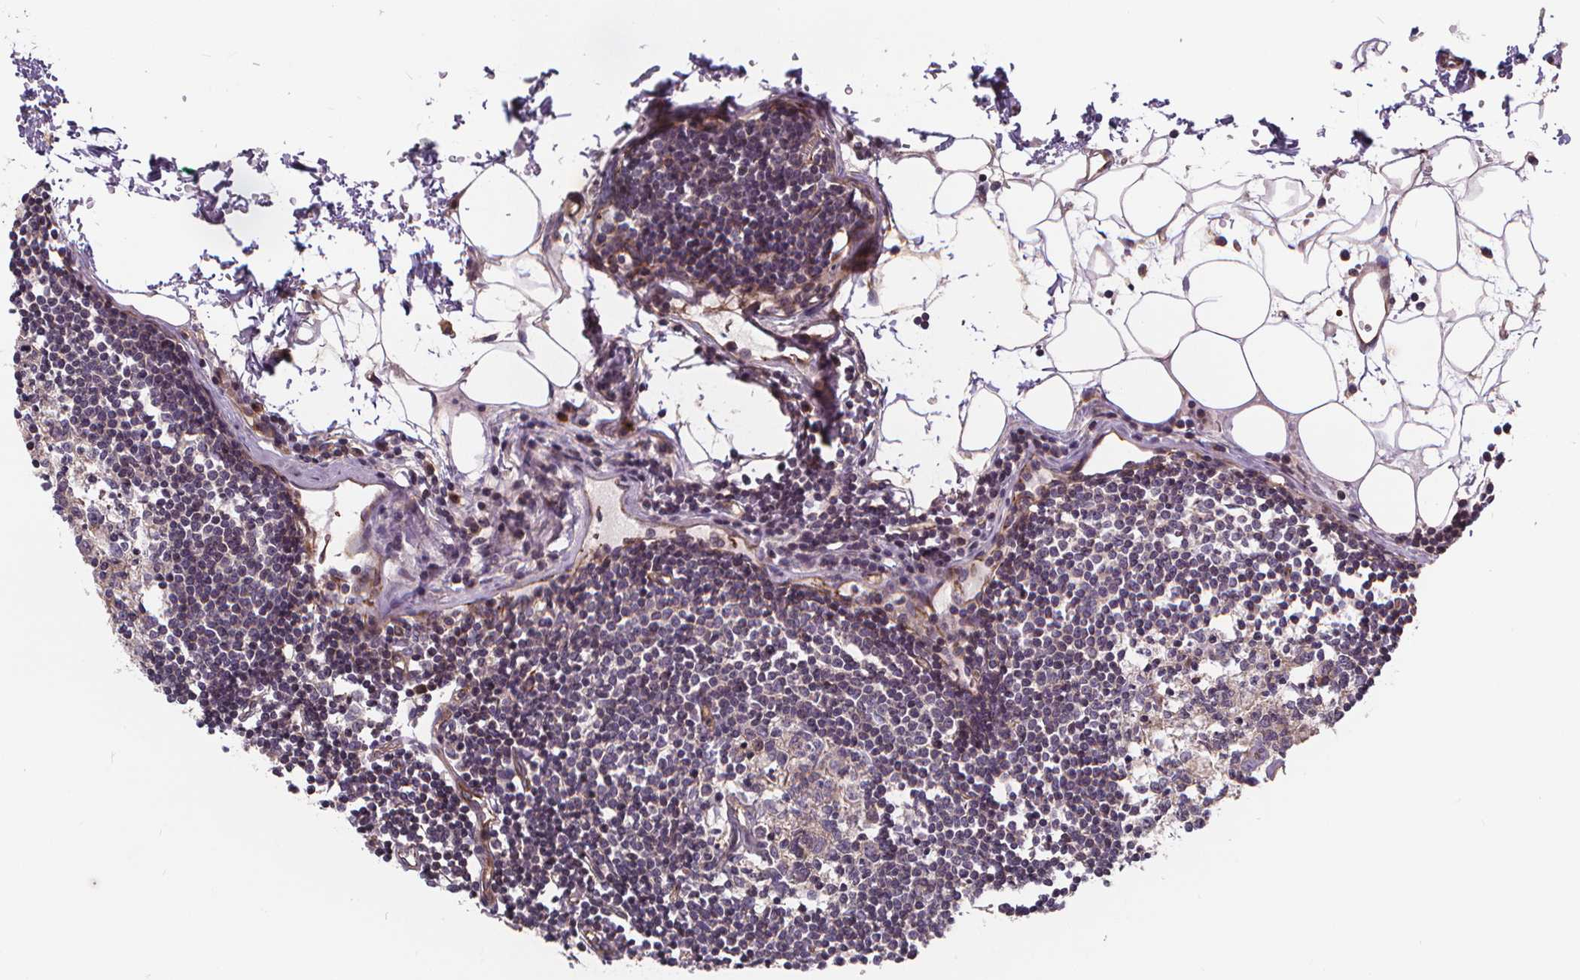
{"staining": {"intensity": "weak", "quantity": "25%-75%", "location": "cytoplasmic/membranous"}, "tissue": "lymph node", "cell_type": "Germinal center cells", "image_type": "normal", "snomed": [{"axis": "morphology", "description": "Normal tissue, NOS"}, {"axis": "topography", "description": "Lymph node"}], "caption": "Germinal center cells show weak cytoplasmic/membranous staining in about 25%-75% of cells in unremarkable lymph node.", "gene": "CLINT1", "patient": {"sex": "female", "age": 65}}